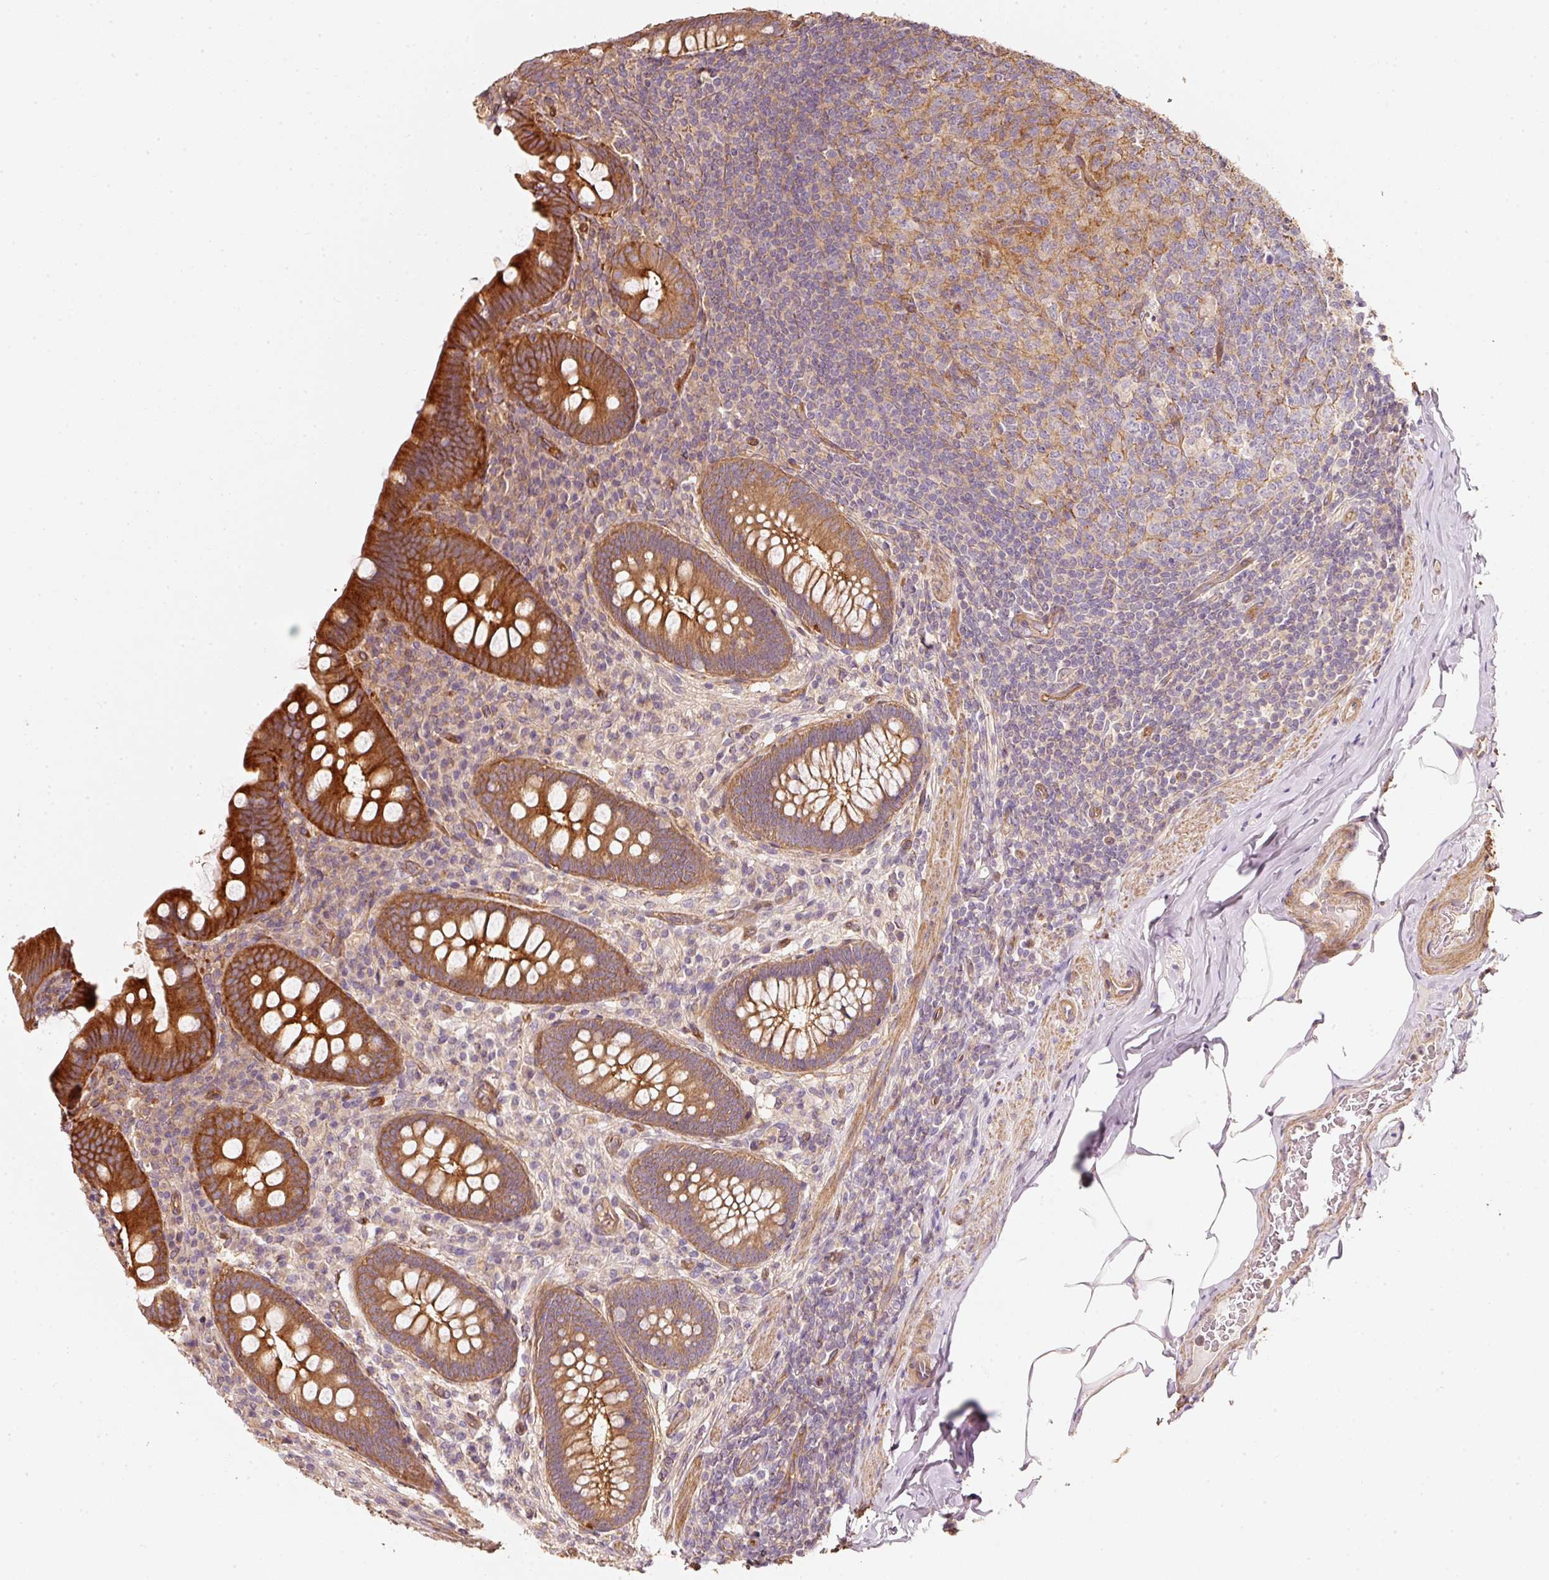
{"staining": {"intensity": "strong", "quantity": "25%-75%", "location": "cytoplasmic/membranous"}, "tissue": "appendix", "cell_type": "Glandular cells", "image_type": "normal", "snomed": [{"axis": "morphology", "description": "Normal tissue, NOS"}, {"axis": "topography", "description": "Appendix"}], "caption": "Immunohistochemistry image of benign appendix stained for a protein (brown), which shows high levels of strong cytoplasmic/membranous positivity in about 25%-75% of glandular cells.", "gene": "CEP95", "patient": {"sex": "male", "age": 71}}